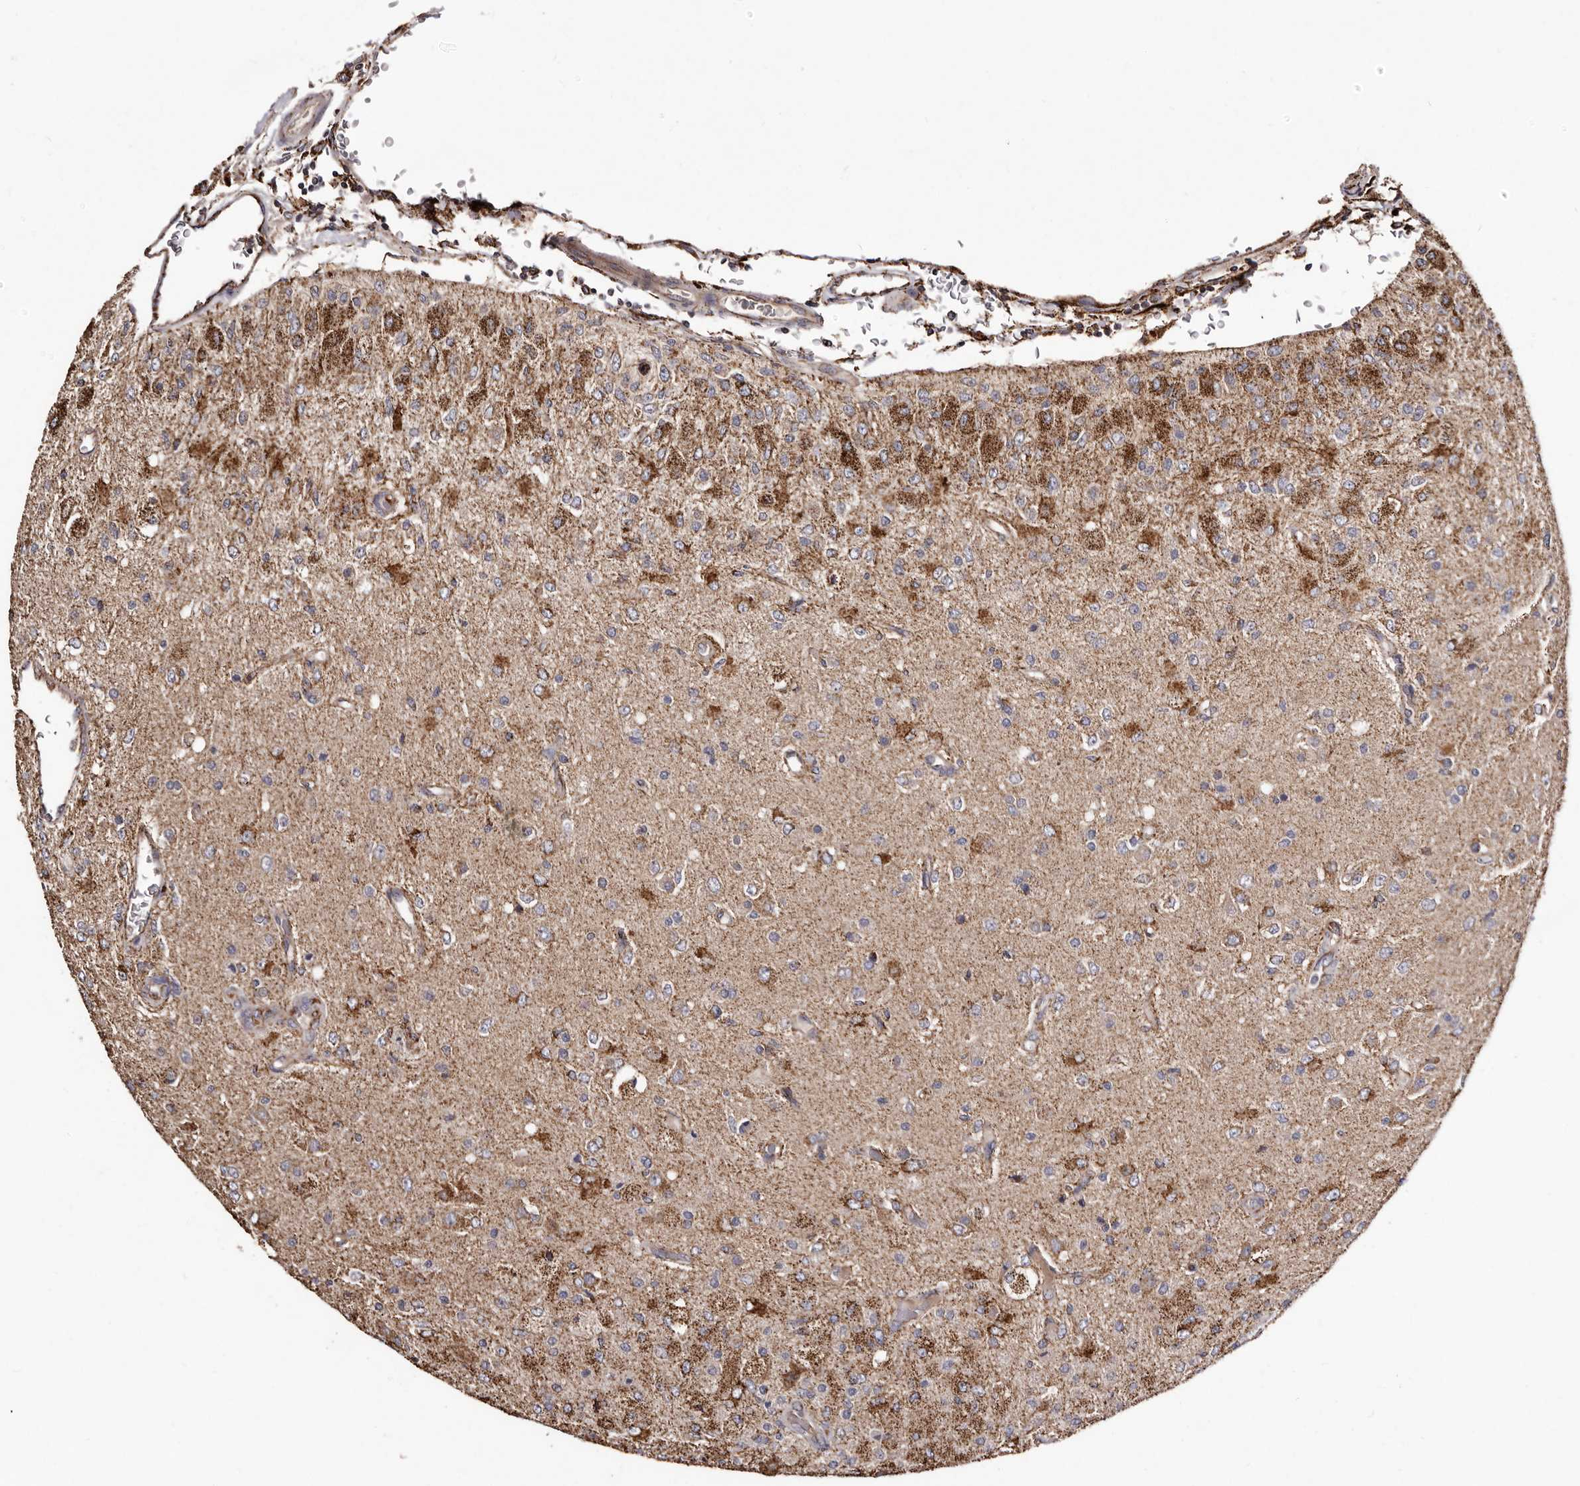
{"staining": {"intensity": "moderate", "quantity": "25%-75%", "location": "cytoplasmic/membranous"}, "tissue": "glioma", "cell_type": "Tumor cells", "image_type": "cancer", "snomed": [{"axis": "morphology", "description": "Normal tissue, NOS"}, {"axis": "morphology", "description": "Glioma, malignant, High grade"}, {"axis": "topography", "description": "Cerebral cortex"}], "caption": "Tumor cells display medium levels of moderate cytoplasmic/membranous expression in about 25%-75% of cells in human high-grade glioma (malignant).", "gene": "LUZP1", "patient": {"sex": "male", "age": 77}}